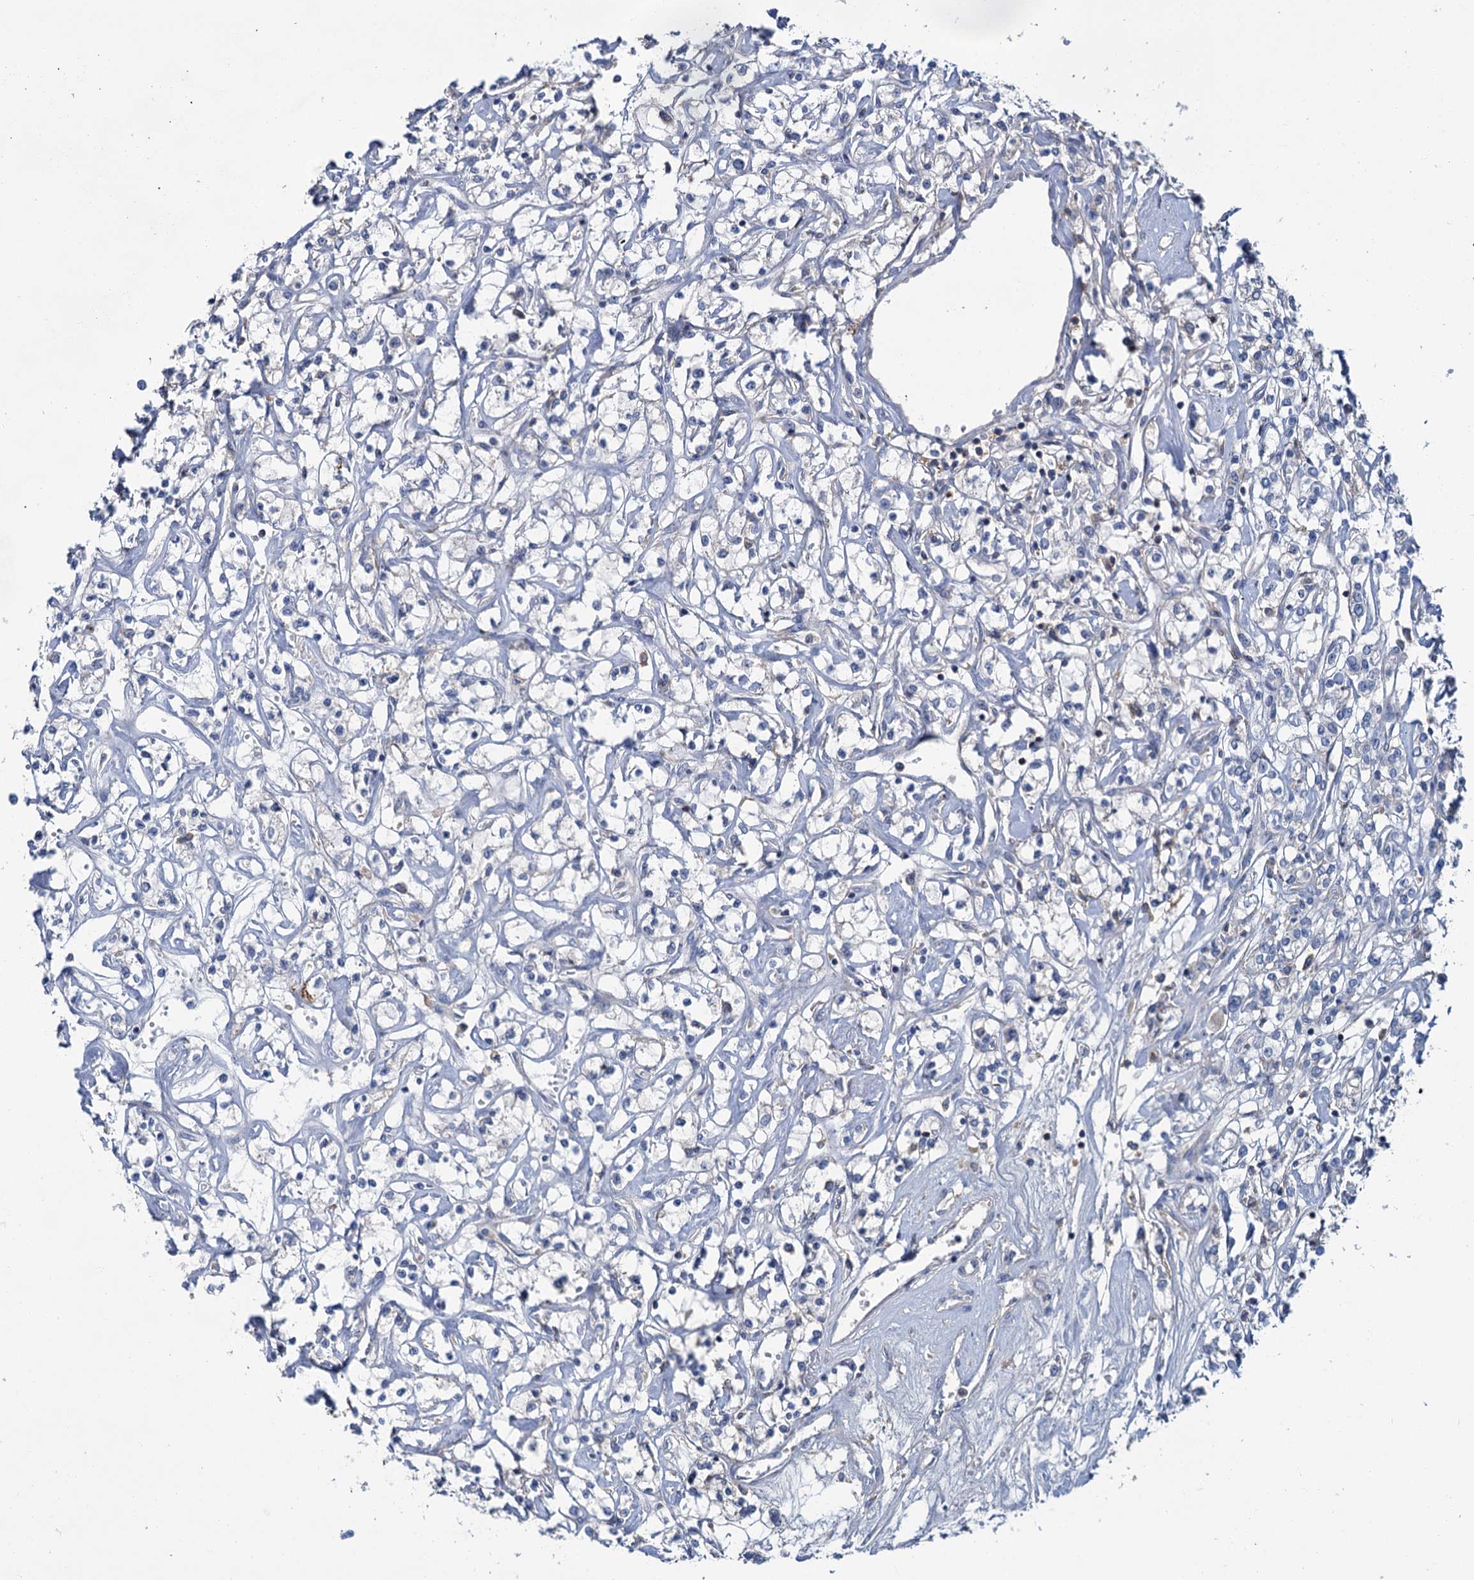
{"staining": {"intensity": "negative", "quantity": "none", "location": "none"}, "tissue": "renal cancer", "cell_type": "Tumor cells", "image_type": "cancer", "snomed": [{"axis": "morphology", "description": "Adenocarcinoma, NOS"}, {"axis": "topography", "description": "Kidney"}], "caption": "Tumor cells show no significant protein positivity in adenocarcinoma (renal). (DAB IHC with hematoxylin counter stain).", "gene": "FGFR2", "patient": {"sex": "female", "age": 59}}